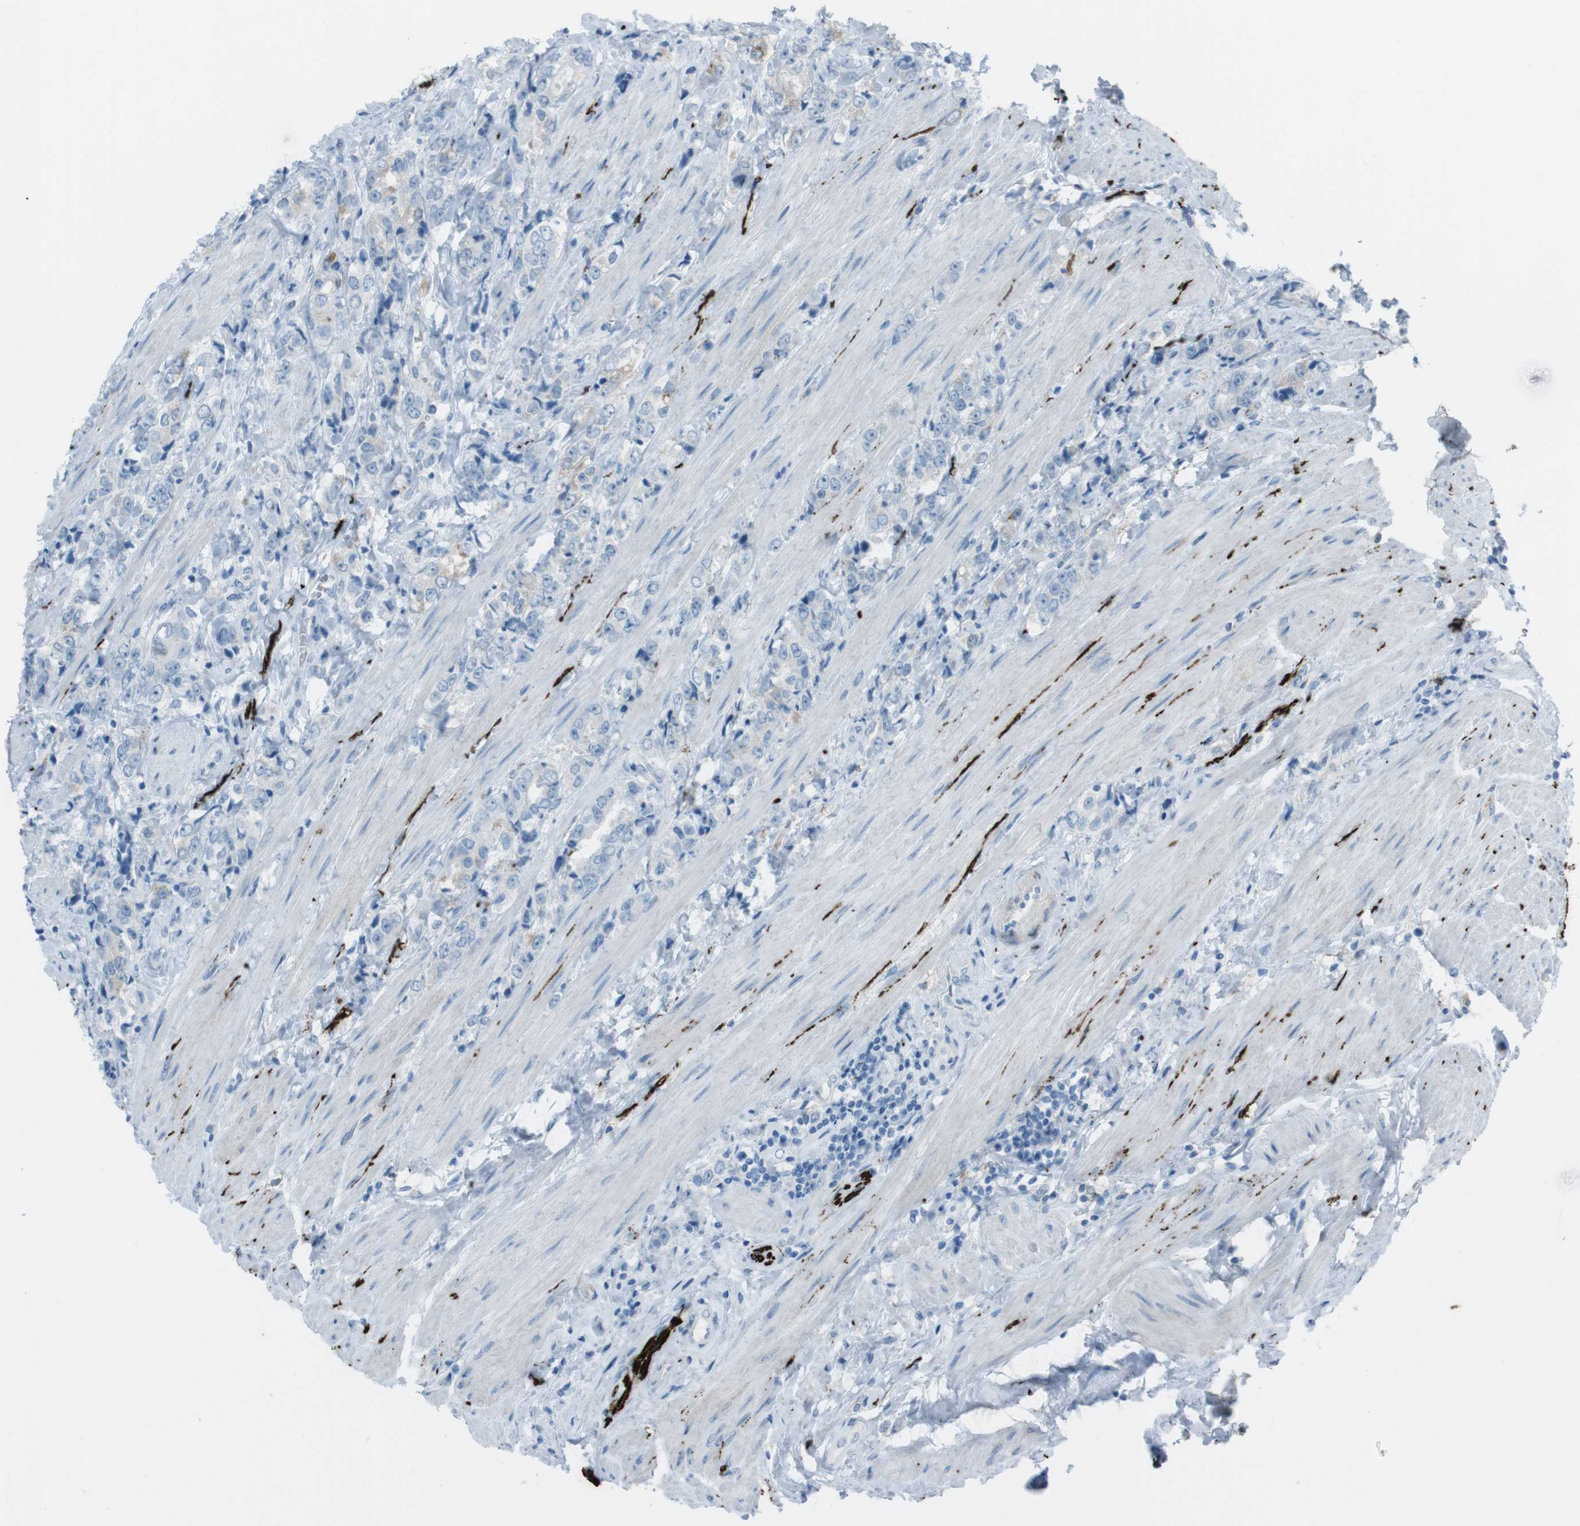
{"staining": {"intensity": "weak", "quantity": "<25%", "location": "cytoplasmic/membranous"}, "tissue": "prostate cancer", "cell_type": "Tumor cells", "image_type": "cancer", "snomed": [{"axis": "morphology", "description": "Adenocarcinoma, High grade"}, {"axis": "topography", "description": "Prostate"}], "caption": "IHC of human prostate cancer (high-grade adenocarcinoma) shows no positivity in tumor cells.", "gene": "TUBB2A", "patient": {"sex": "male", "age": 61}}